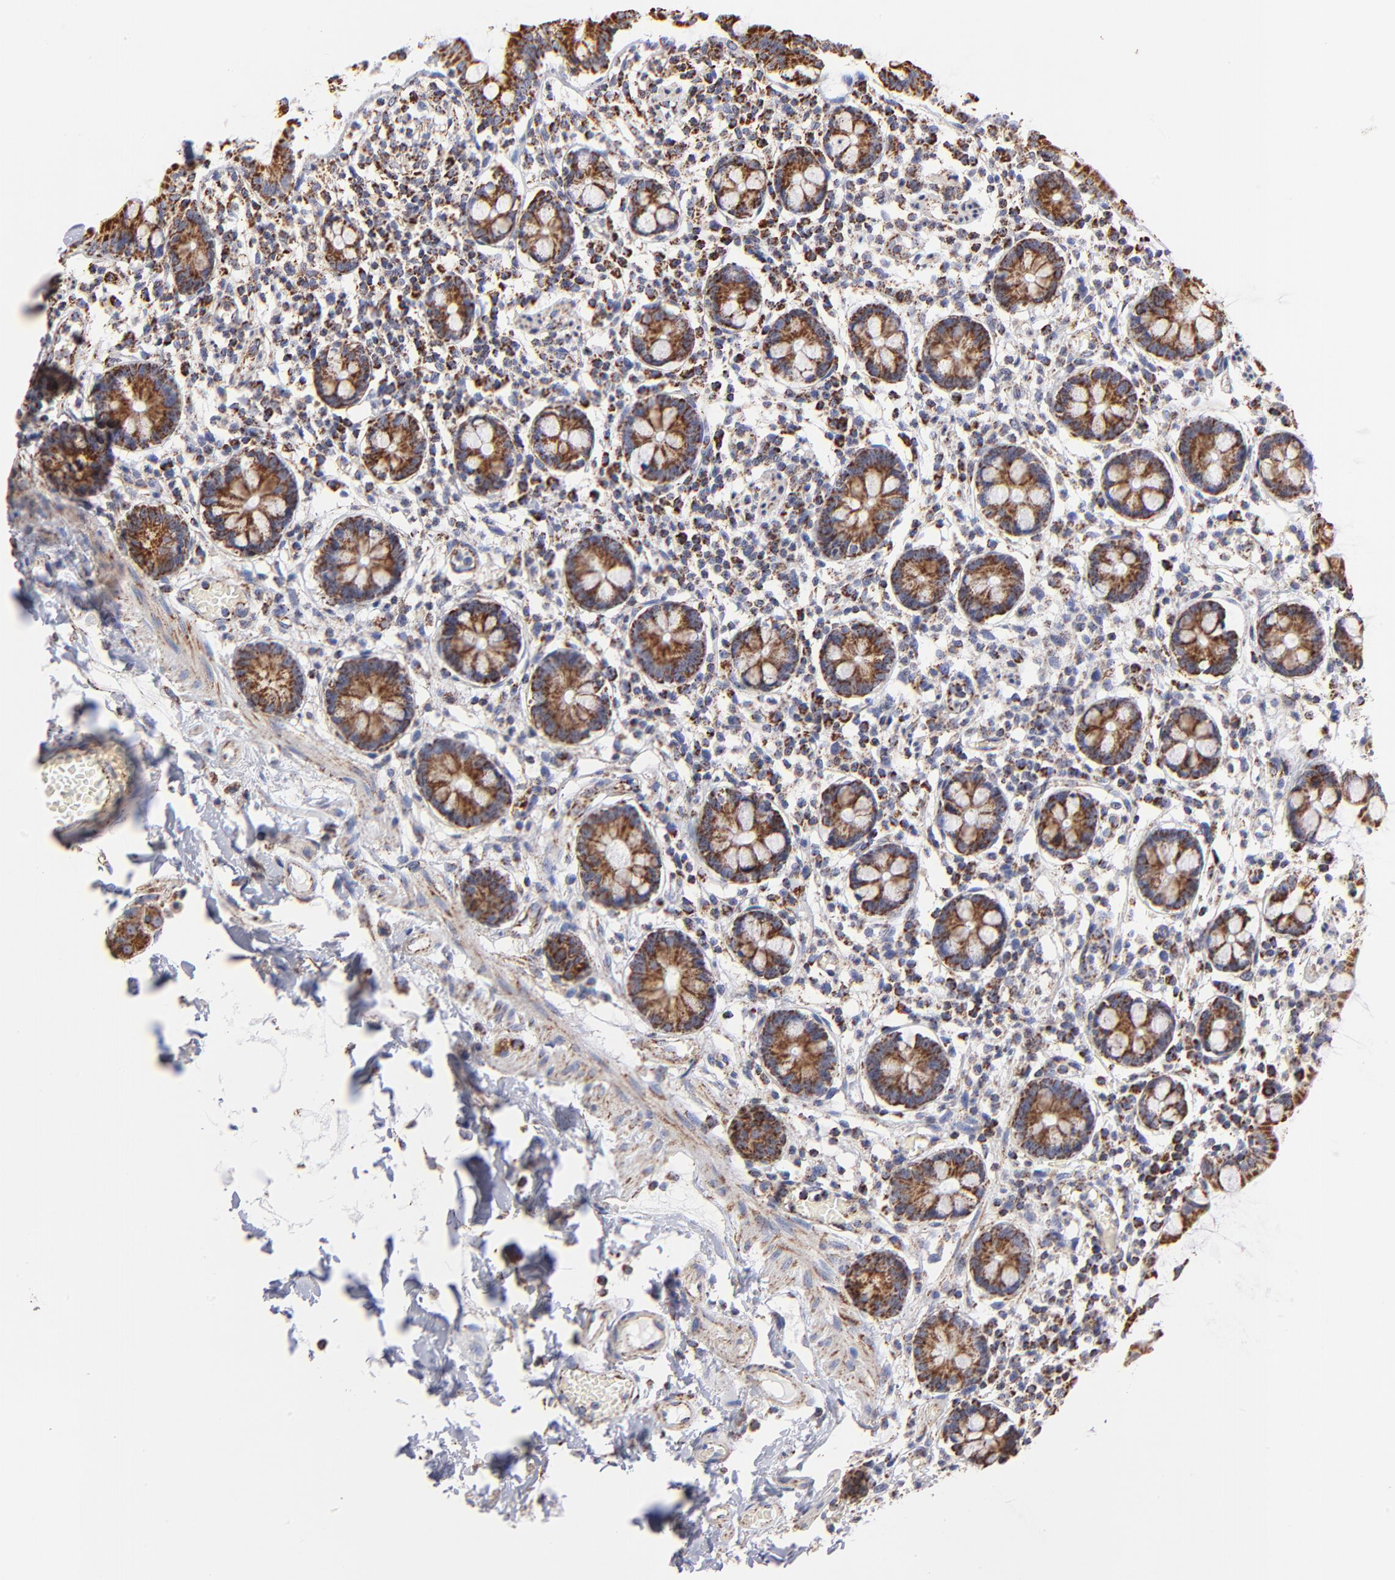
{"staining": {"intensity": "strong", "quantity": ">75%", "location": "cytoplasmic/membranous"}, "tissue": "small intestine", "cell_type": "Glandular cells", "image_type": "normal", "snomed": [{"axis": "morphology", "description": "Normal tissue, NOS"}, {"axis": "topography", "description": "Small intestine"}], "caption": "A brown stain shows strong cytoplasmic/membranous positivity of a protein in glandular cells of normal small intestine. The protein is stained brown, and the nuclei are stained in blue (DAB (3,3'-diaminobenzidine) IHC with brightfield microscopy, high magnification).", "gene": "PHB1", "patient": {"sex": "female", "age": 61}}